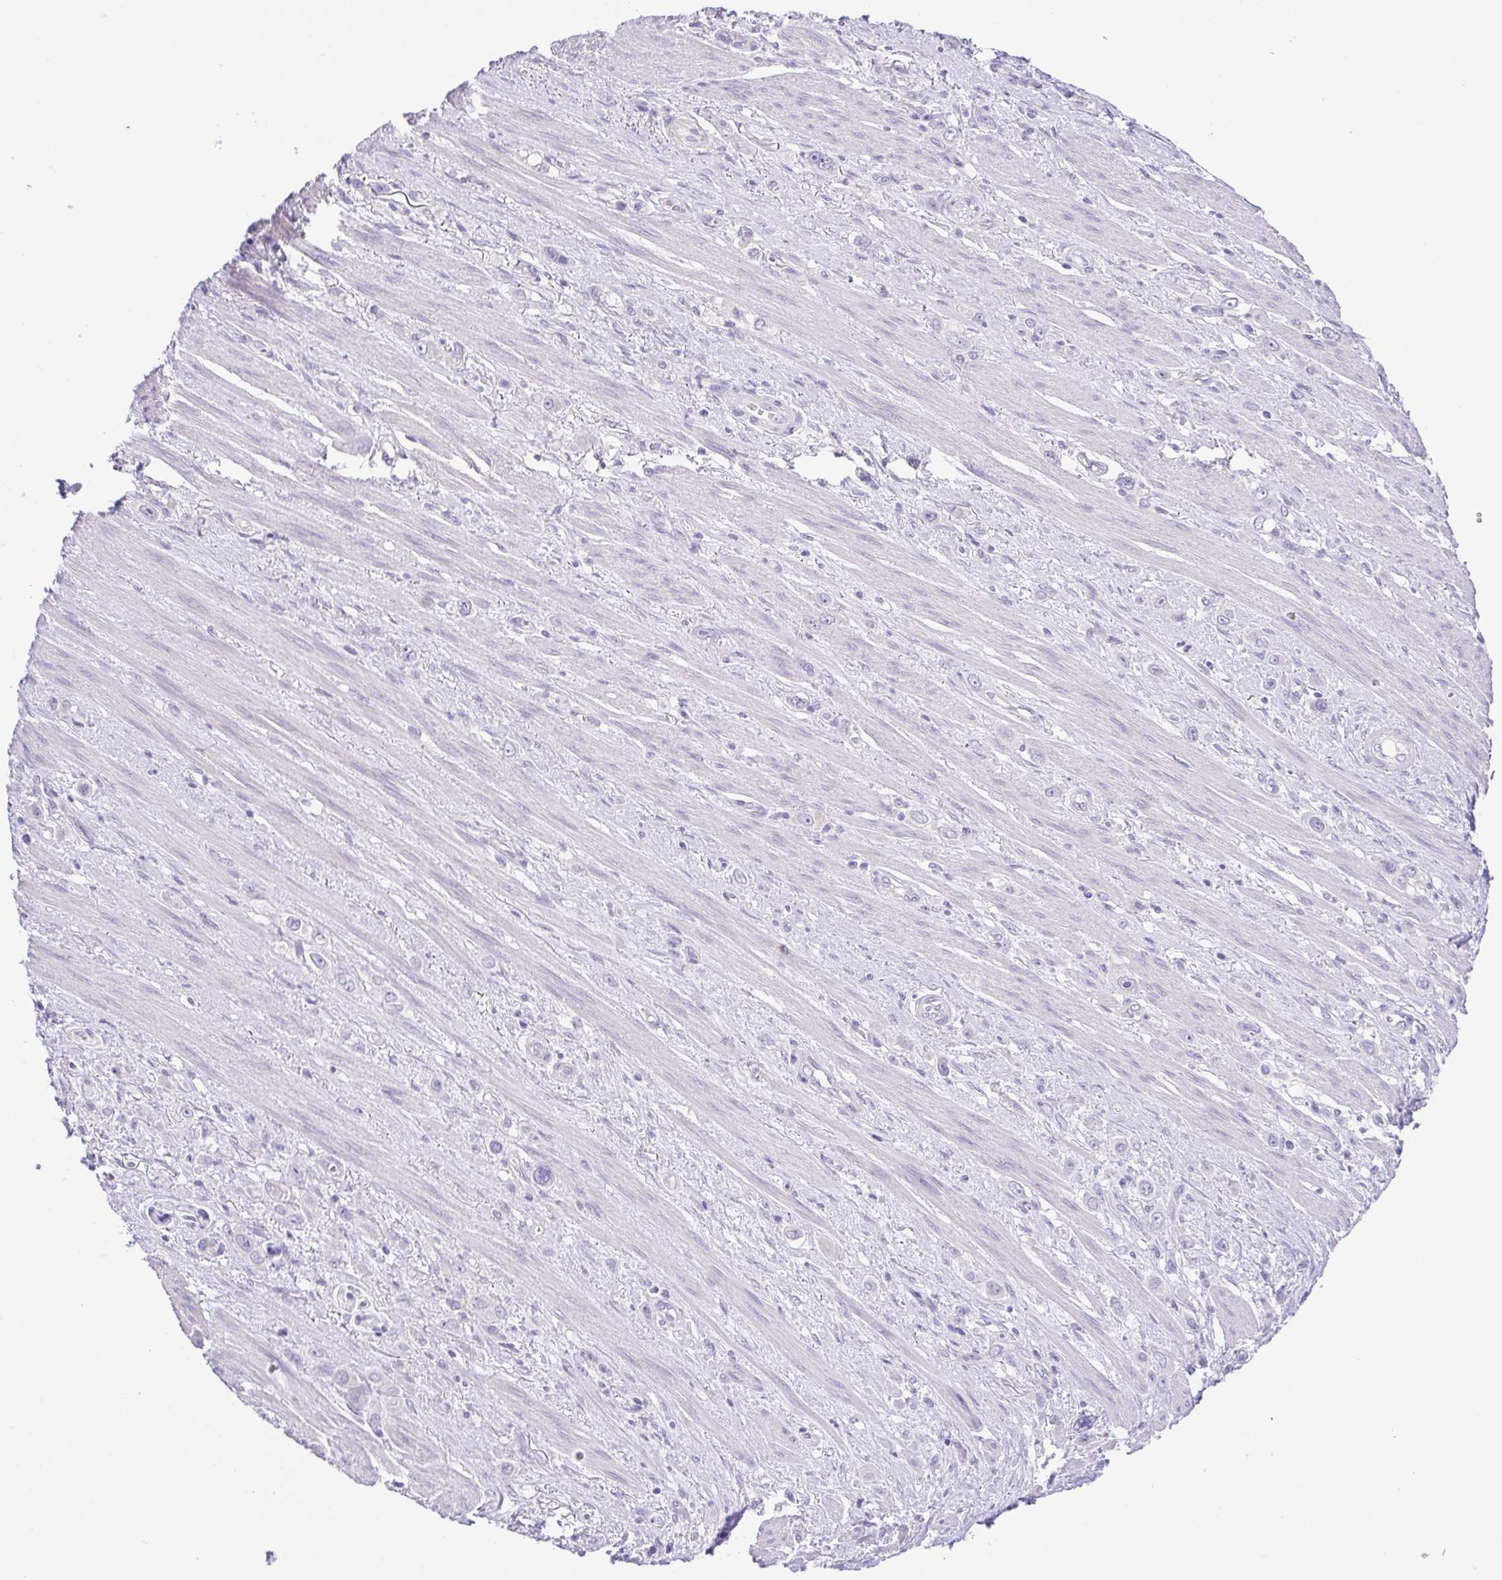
{"staining": {"intensity": "negative", "quantity": "none", "location": "none"}, "tissue": "stomach cancer", "cell_type": "Tumor cells", "image_type": "cancer", "snomed": [{"axis": "morphology", "description": "Adenocarcinoma, NOS"}, {"axis": "topography", "description": "Stomach, upper"}], "caption": "An immunohistochemistry image of stomach cancer (adenocarcinoma) is shown. There is no staining in tumor cells of stomach cancer (adenocarcinoma). Nuclei are stained in blue.", "gene": "EPB42", "patient": {"sex": "male", "age": 75}}